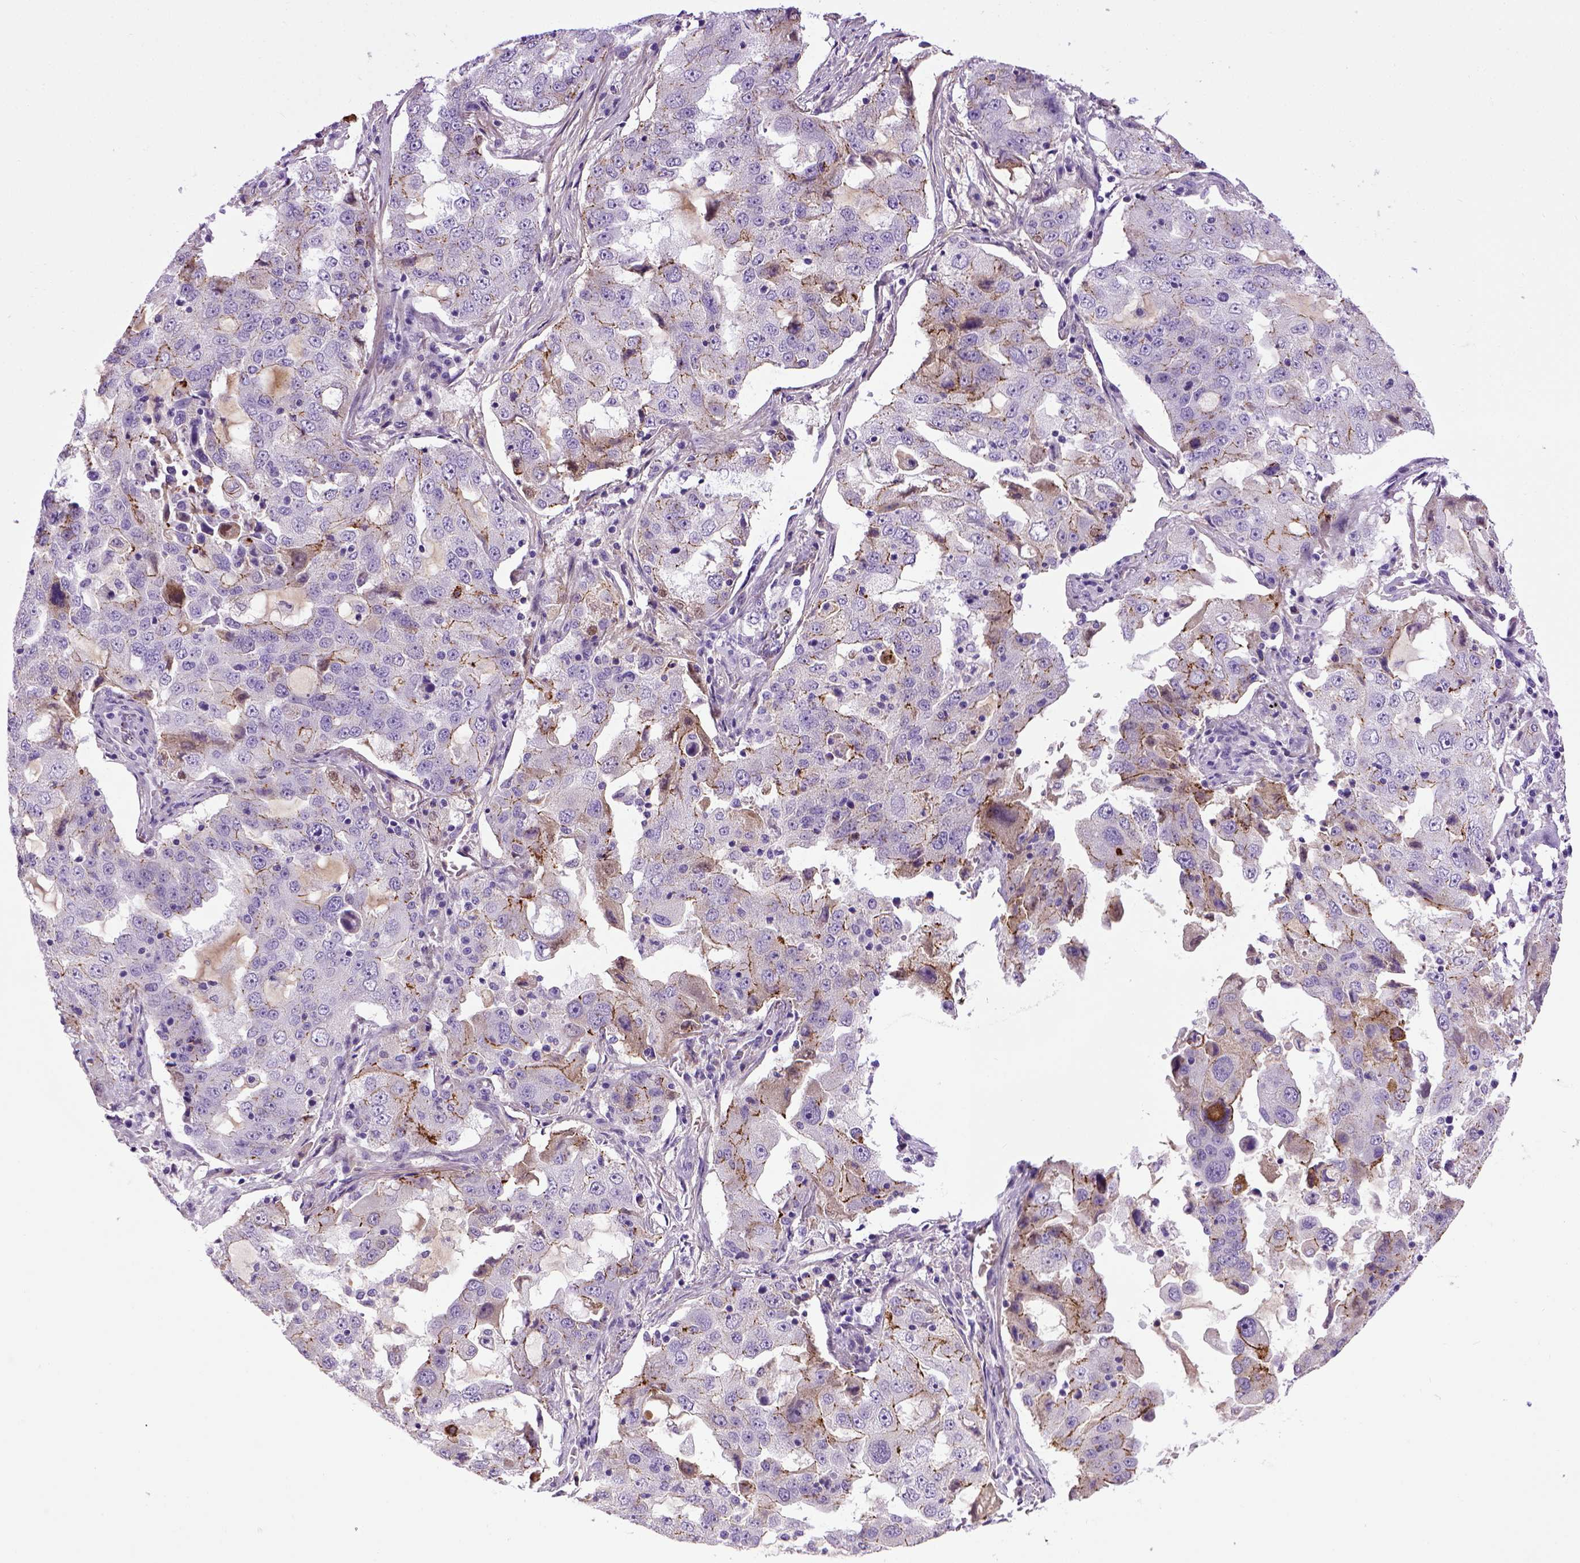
{"staining": {"intensity": "moderate", "quantity": "25%-75%", "location": "cytoplasmic/membranous"}, "tissue": "lung cancer", "cell_type": "Tumor cells", "image_type": "cancer", "snomed": [{"axis": "morphology", "description": "Adenocarcinoma, NOS"}, {"axis": "topography", "description": "Lung"}], "caption": "IHC micrograph of neoplastic tissue: lung adenocarcinoma stained using immunohistochemistry reveals medium levels of moderate protein expression localized specifically in the cytoplasmic/membranous of tumor cells, appearing as a cytoplasmic/membranous brown color.", "gene": "CDH1", "patient": {"sex": "female", "age": 61}}